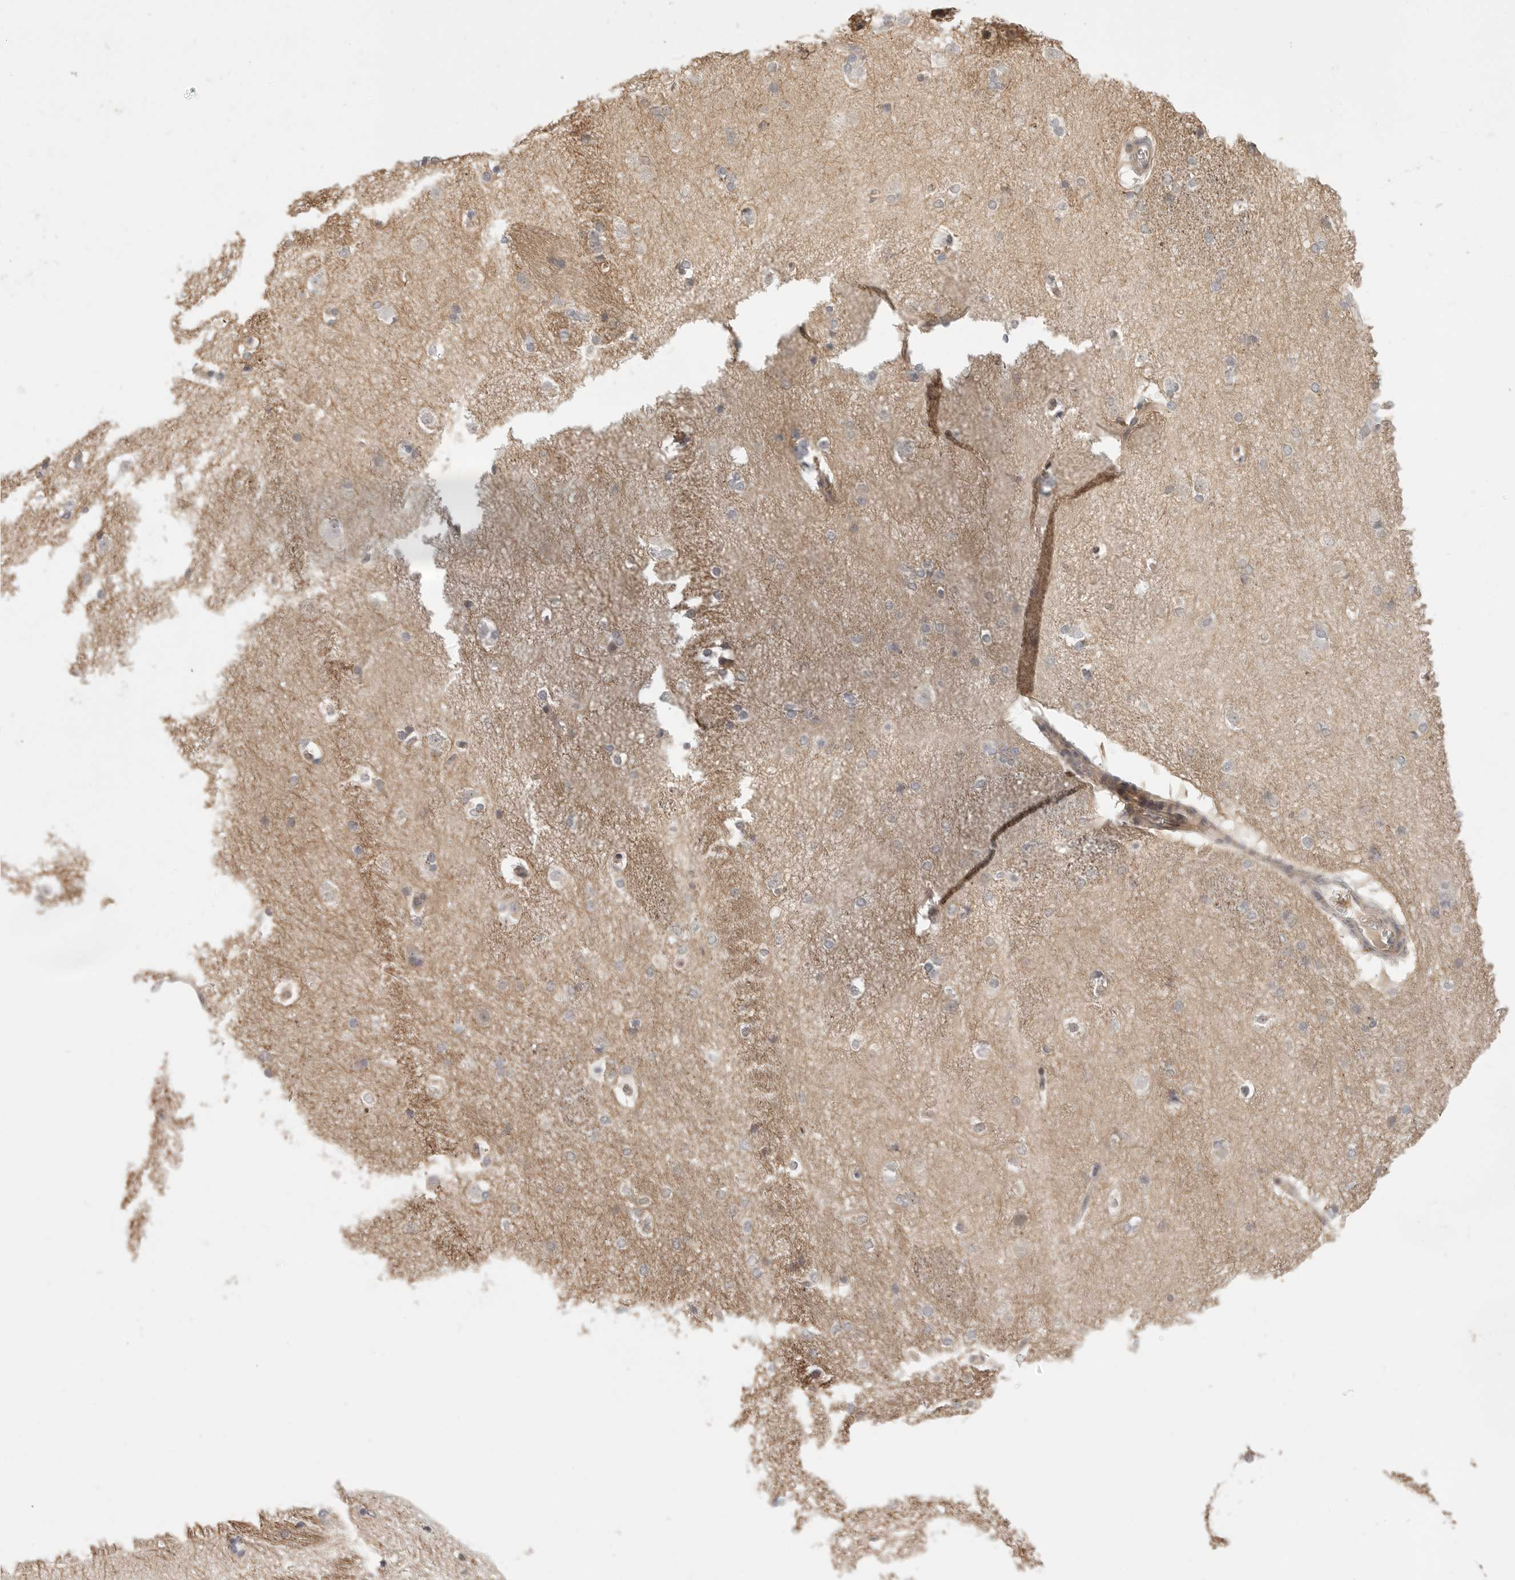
{"staining": {"intensity": "negative", "quantity": "none", "location": "none"}, "tissue": "caudate", "cell_type": "Glial cells", "image_type": "normal", "snomed": [{"axis": "morphology", "description": "Normal tissue, NOS"}, {"axis": "topography", "description": "Lateral ventricle wall"}], "caption": "Histopathology image shows no protein positivity in glial cells of normal caudate. The staining is performed using DAB (3,3'-diaminobenzidine) brown chromogen with nuclei counter-stained in using hematoxylin.", "gene": "DBNL", "patient": {"sex": "female", "age": 19}}